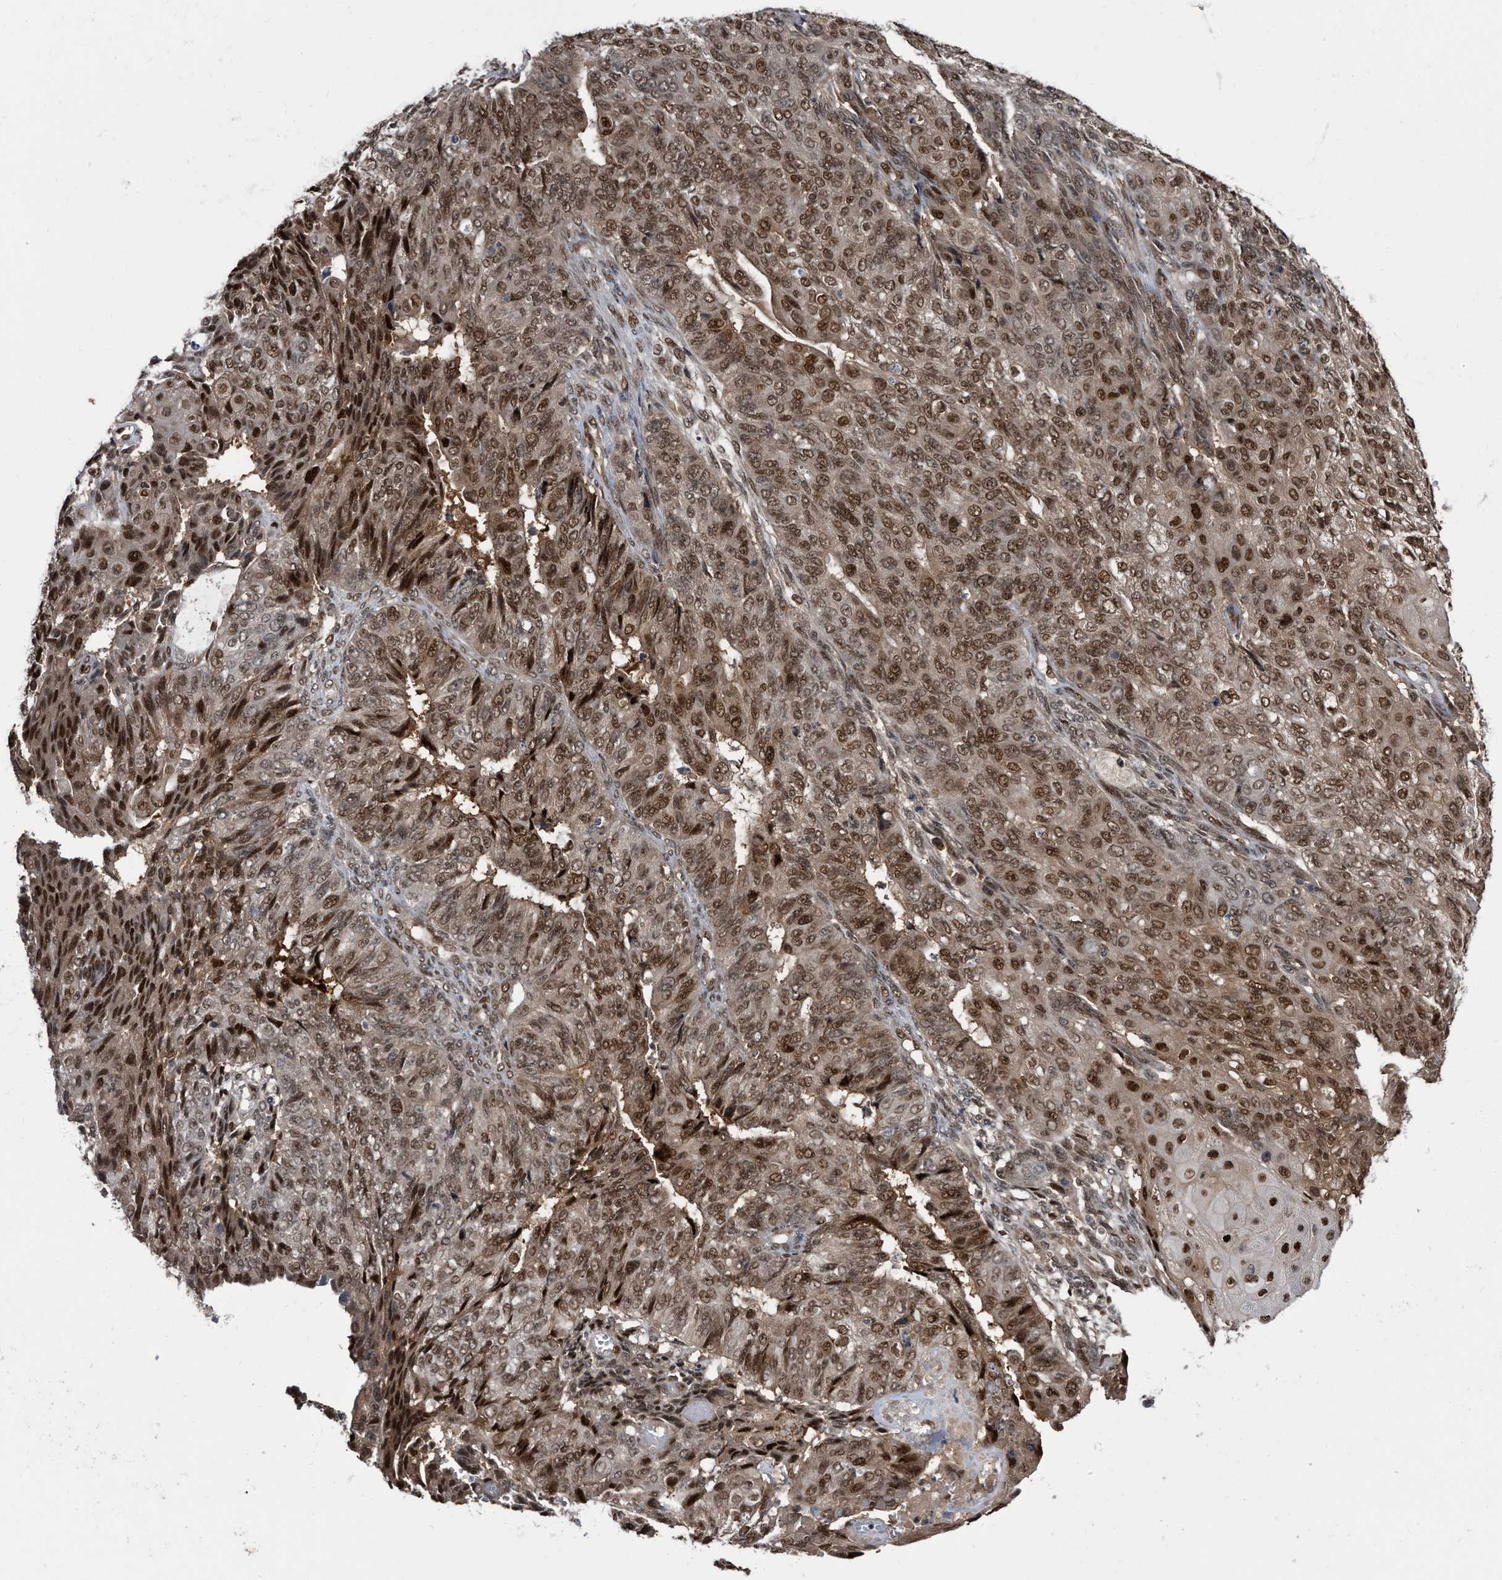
{"staining": {"intensity": "moderate", "quantity": ">75%", "location": "cytoplasmic/membranous,nuclear"}, "tissue": "endometrial cancer", "cell_type": "Tumor cells", "image_type": "cancer", "snomed": [{"axis": "morphology", "description": "Adenocarcinoma, NOS"}, {"axis": "topography", "description": "Endometrium"}], "caption": "Endometrial cancer was stained to show a protein in brown. There is medium levels of moderate cytoplasmic/membranous and nuclear positivity in approximately >75% of tumor cells.", "gene": "RAD23B", "patient": {"sex": "female", "age": 32}}